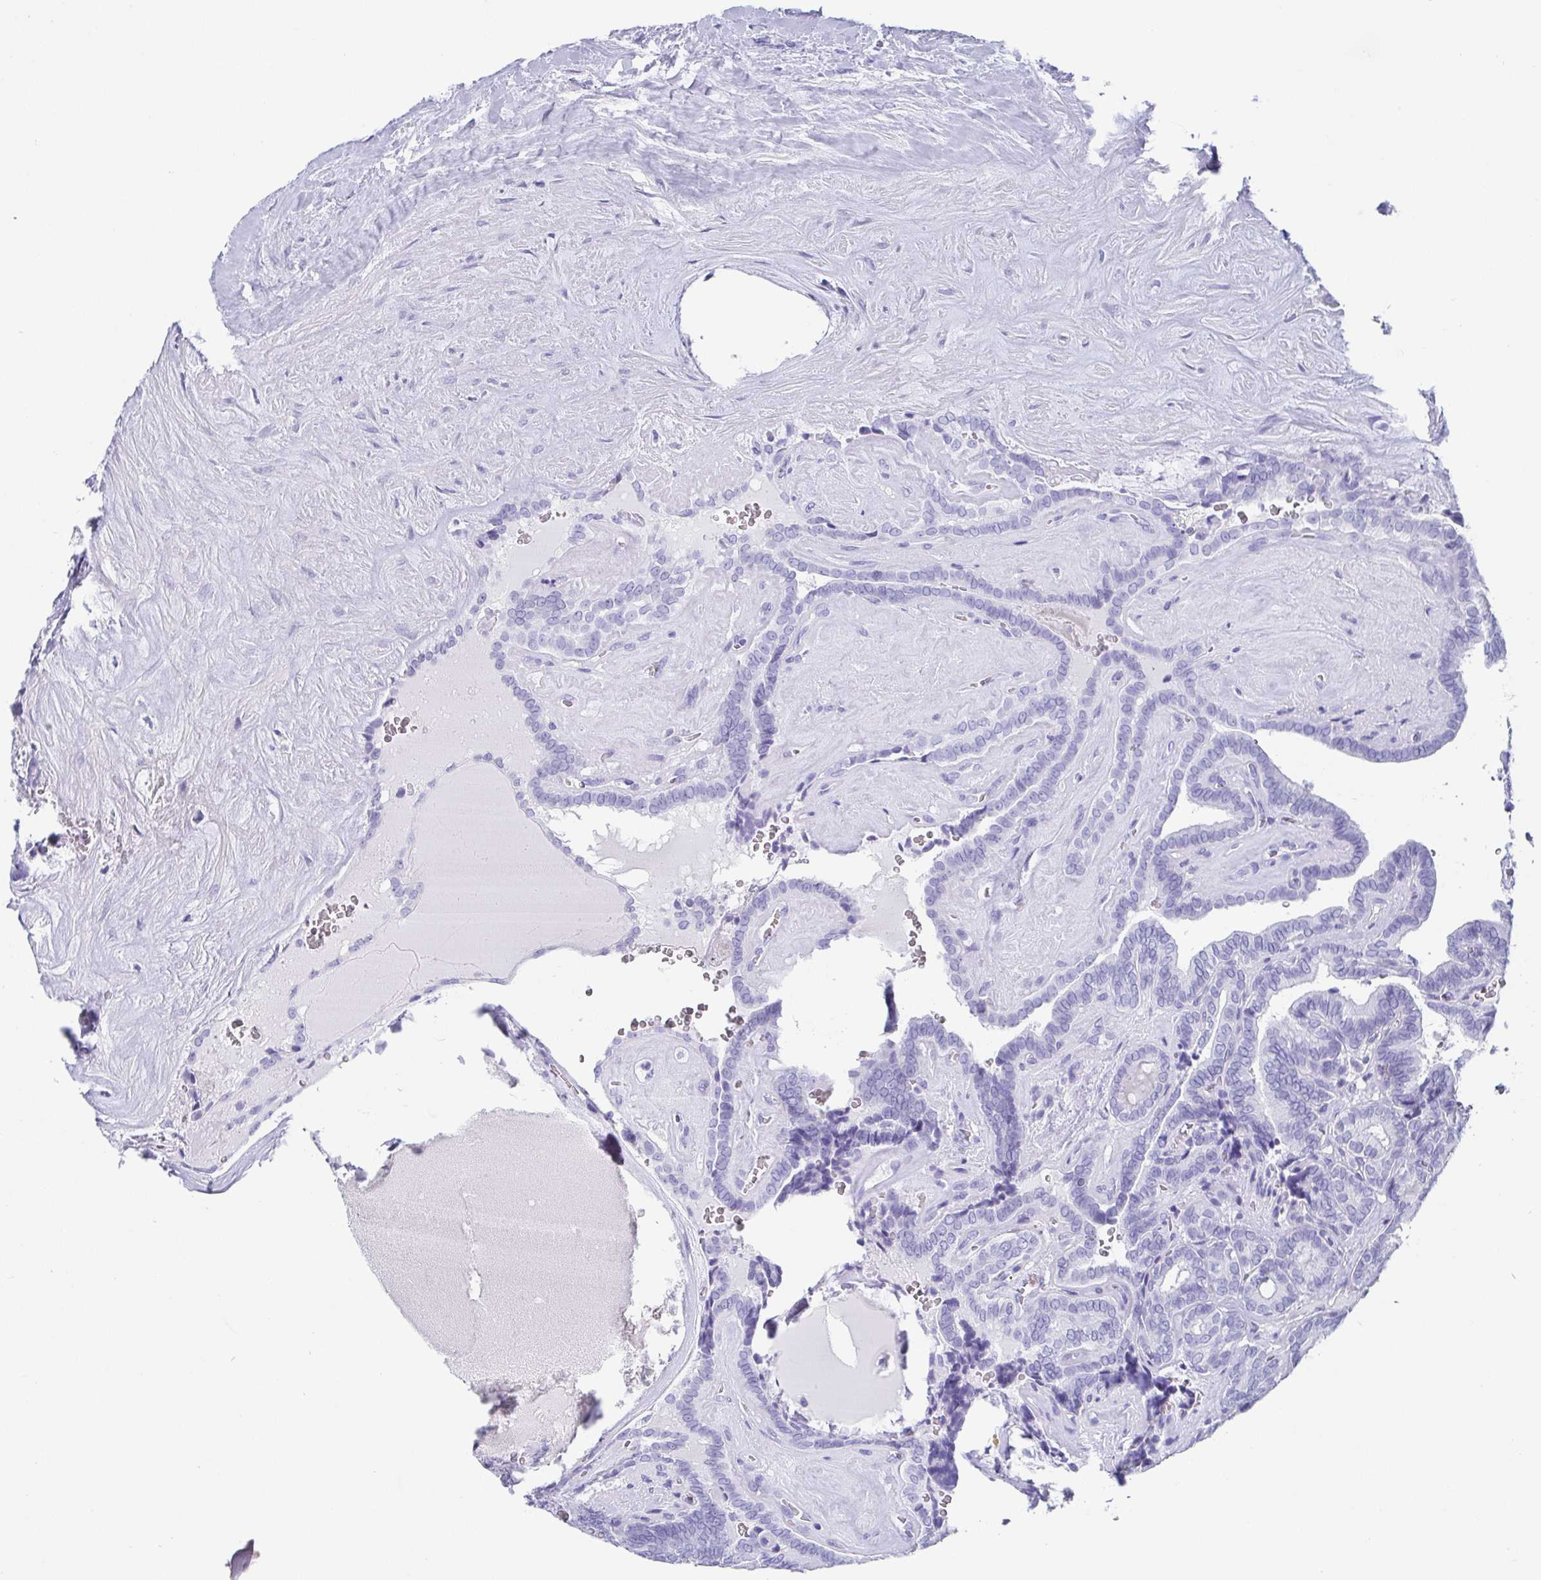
{"staining": {"intensity": "negative", "quantity": "none", "location": "none"}, "tissue": "thyroid cancer", "cell_type": "Tumor cells", "image_type": "cancer", "snomed": [{"axis": "morphology", "description": "Papillary adenocarcinoma, NOS"}, {"axis": "topography", "description": "Thyroid gland"}], "caption": "Thyroid cancer (papillary adenocarcinoma) stained for a protein using IHC displays no positivity tumor cells.", "gene": "SCGN", "patient": {"sex": "female", "age": 21}}